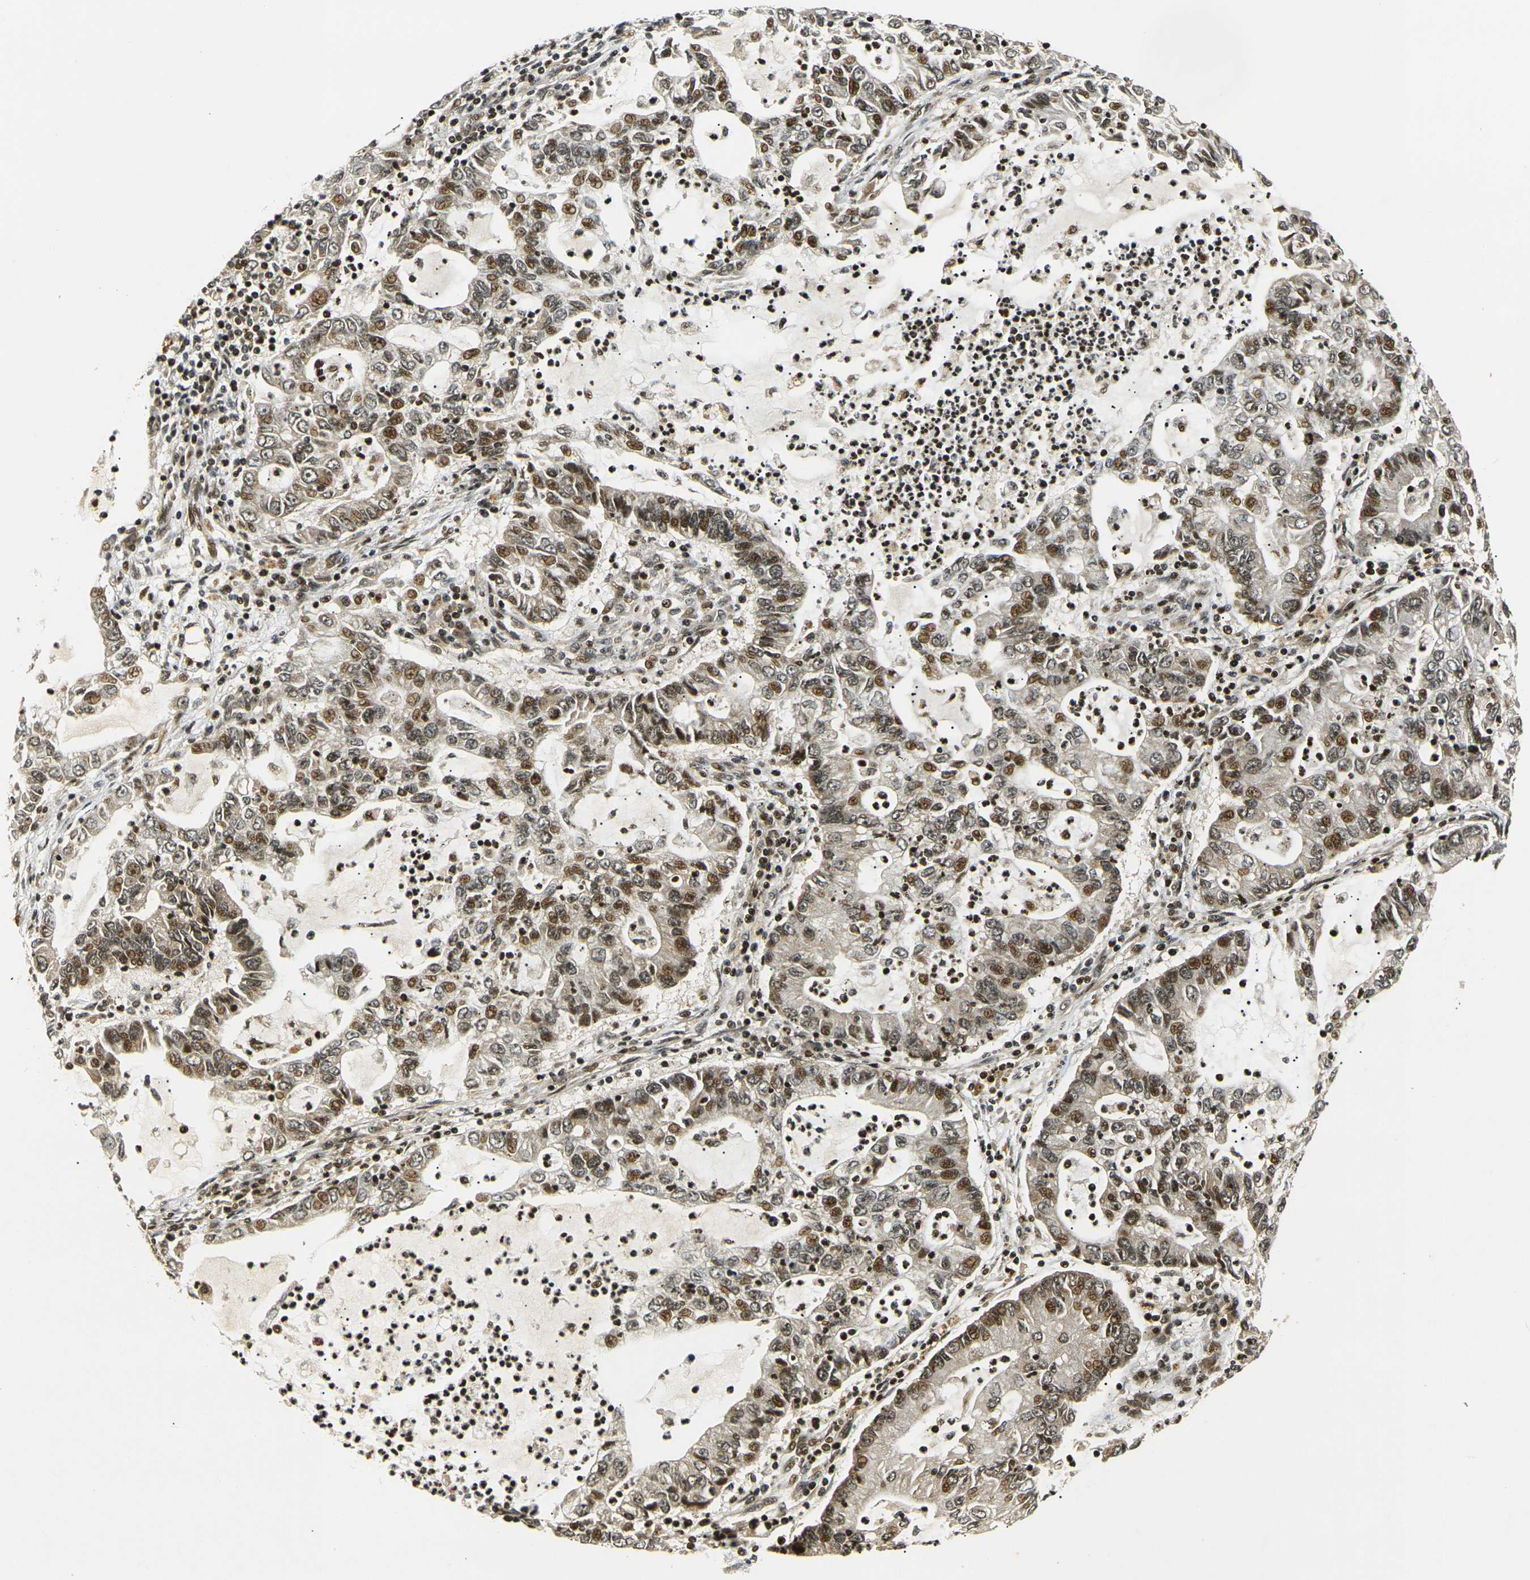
{"staining": {"intensity": "moderate", "quantity": ">75%", "location": "cytoplasmic/membranous,nuclear"}, "tissue": "lung cancer", "cell_type": "Tumor cells", "image_type": "cancer", "snomed": [{"axis": "morphology", "description": "Adenocarcinoma, NOS"}, {"axis": "topography", "description": "Lung"}], "caption": "Protein expression analysis of adenocarcinoma (lung) reveals moderate cytoplasmic/membranous and nuclear positivity in about >75% of tumor cells.", "gene": "ACTL6A", "patient": {"sex": "female", "age": 51}}